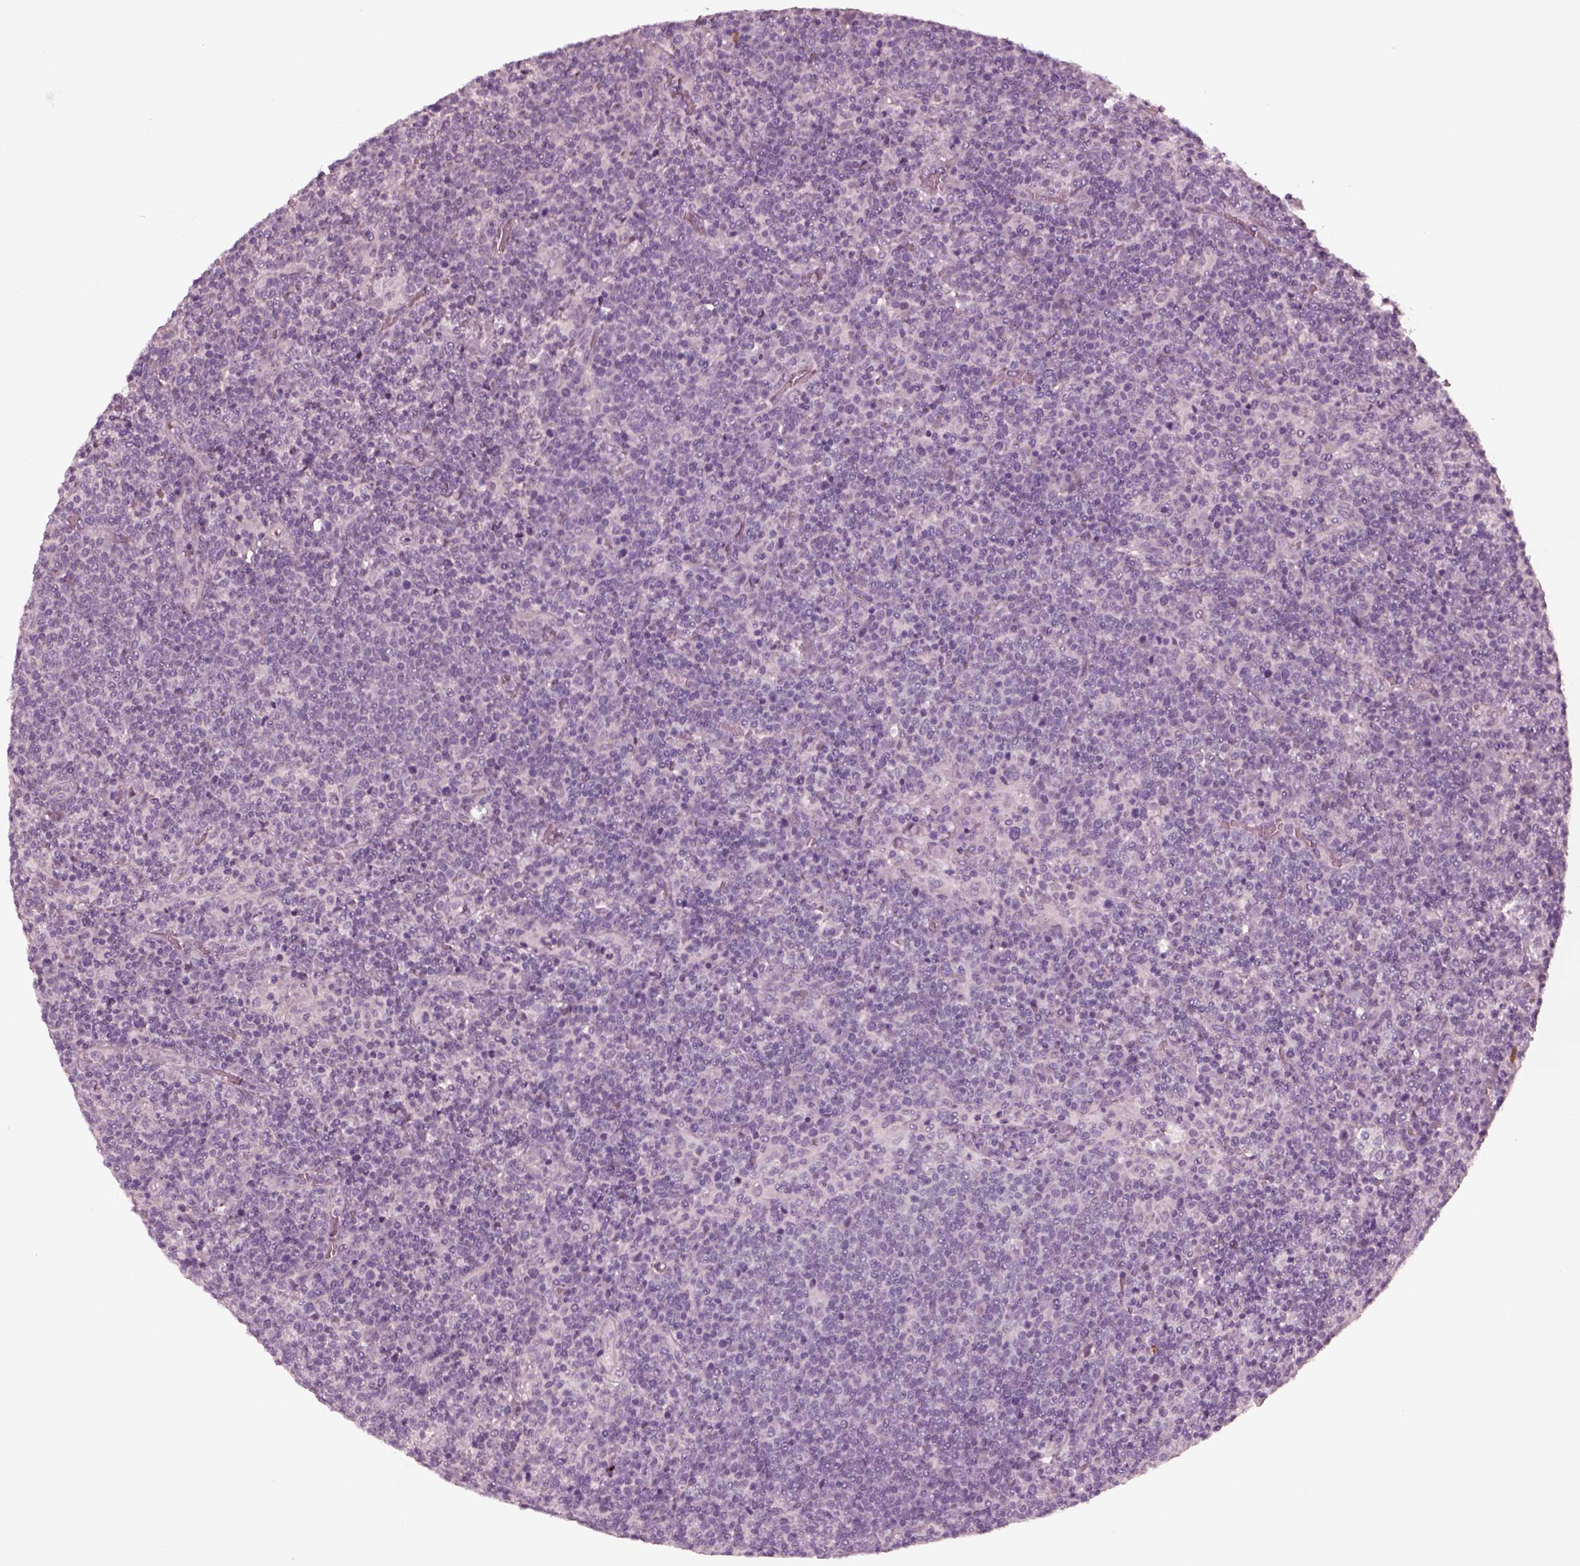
{"staining": {"intensity": "negative", "quantity": "none", "location": "none"}, "tissue": "lymphoma", "cell_type": "Tumor cells", "image_type": "cancer", "snomed": [{"axis": "morphology", "description": "Malignant lymphoma, non-Hodgkin's type, High grade"}, {"axis": "topography", "description": "Lymph node"}], "caption": "The photomicrograph demonstrates no staining of tumor cells in high-grade malignant lymphoma, non-Hodgkin's type.", "gene": "YY2", "patient": {"sex": "male", "age": 61}}